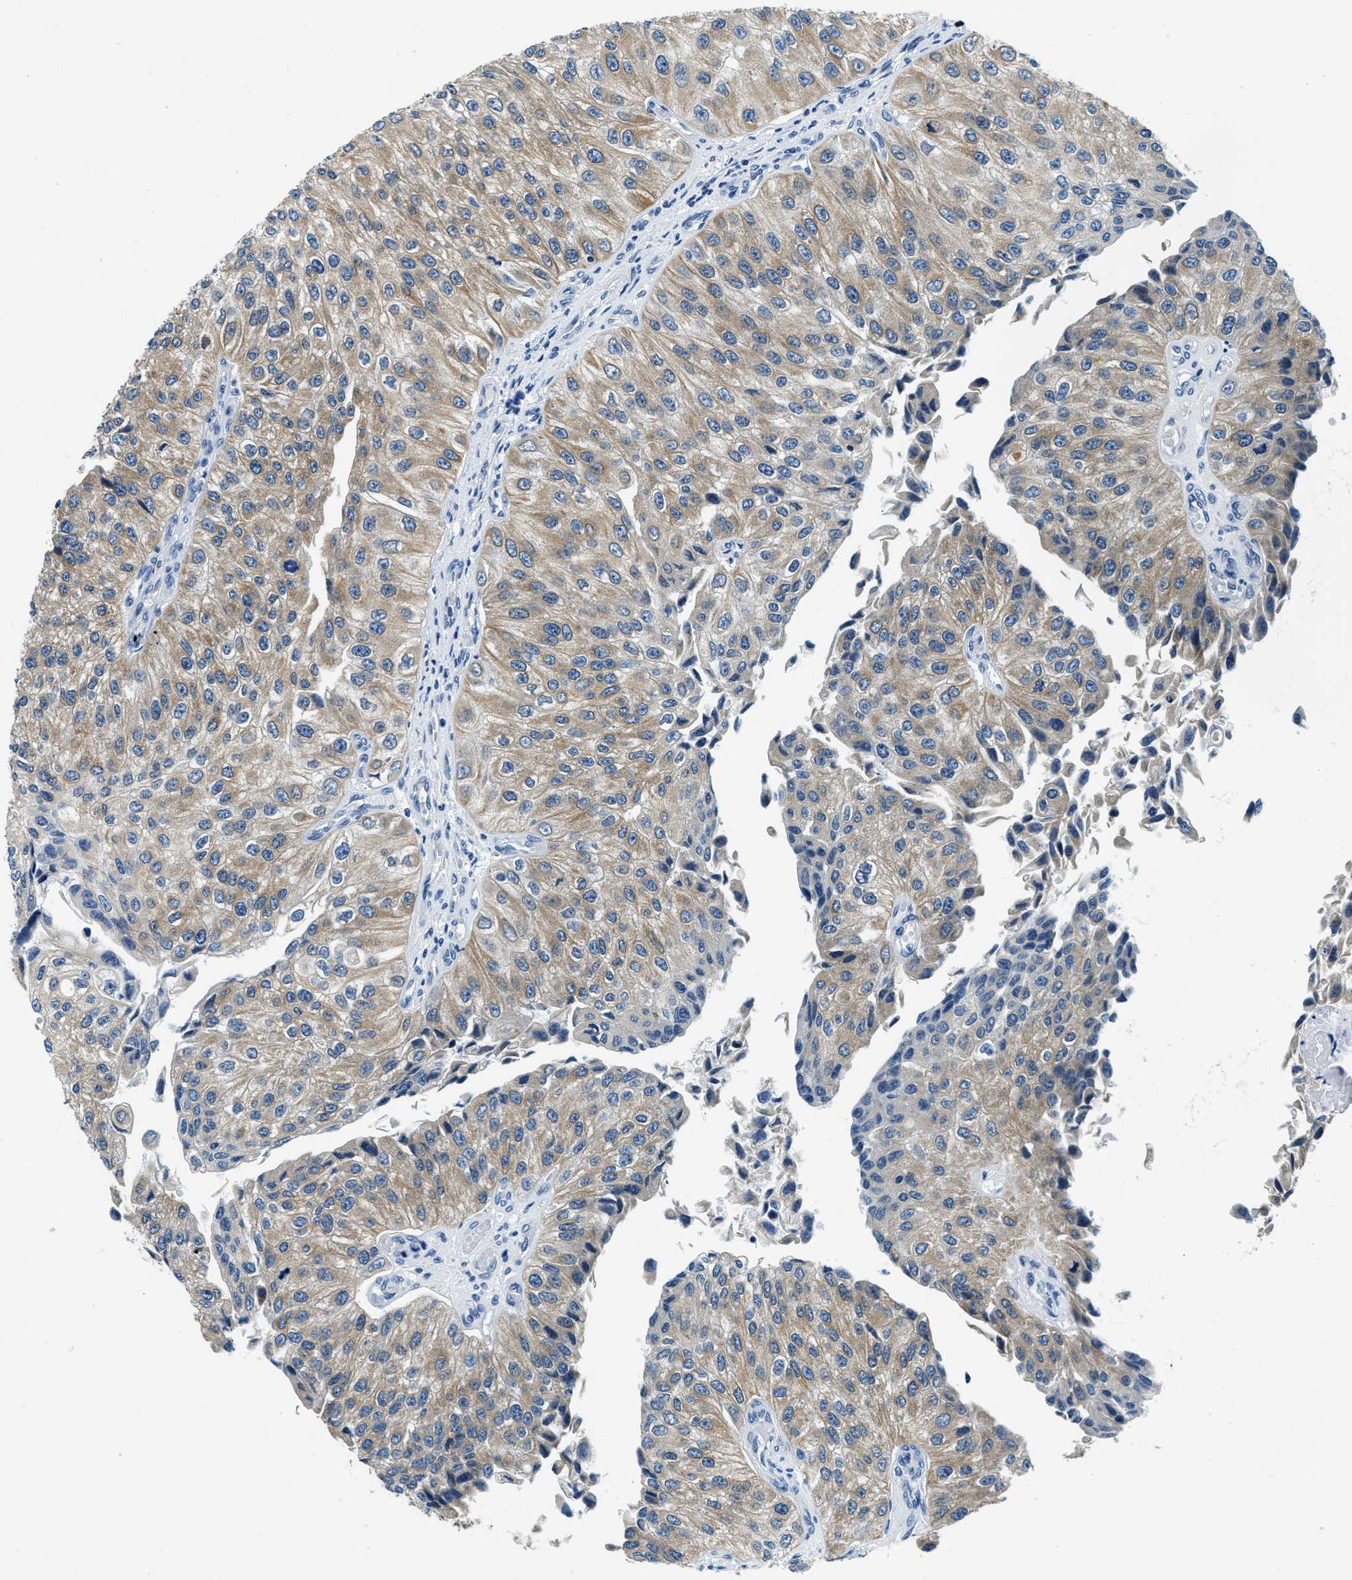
{"staining": {"intensity": "moderate", "quantity": ">75%", "location": "cytoplasmic/membranous"}, "tissue": "urothelial cancer", "cell_type": "Tumor cells", "image_type": "cancer", "snomed": [{"axis": "morphology", "description": "Urothelial carcinoma, High grade"}, {"axis": "topography", "description": "Kidney"}, {"axis": "topography", "description": "Urinary bladder"}], "caption": "Urothelial cancer stained for a protein (brown) exhibits moderate cytoplasmic/membranous positive positivity in approximately >75% of tumor cells.", "gene": "UBAC2", "patient": {"sex": "male", "age": 77}}